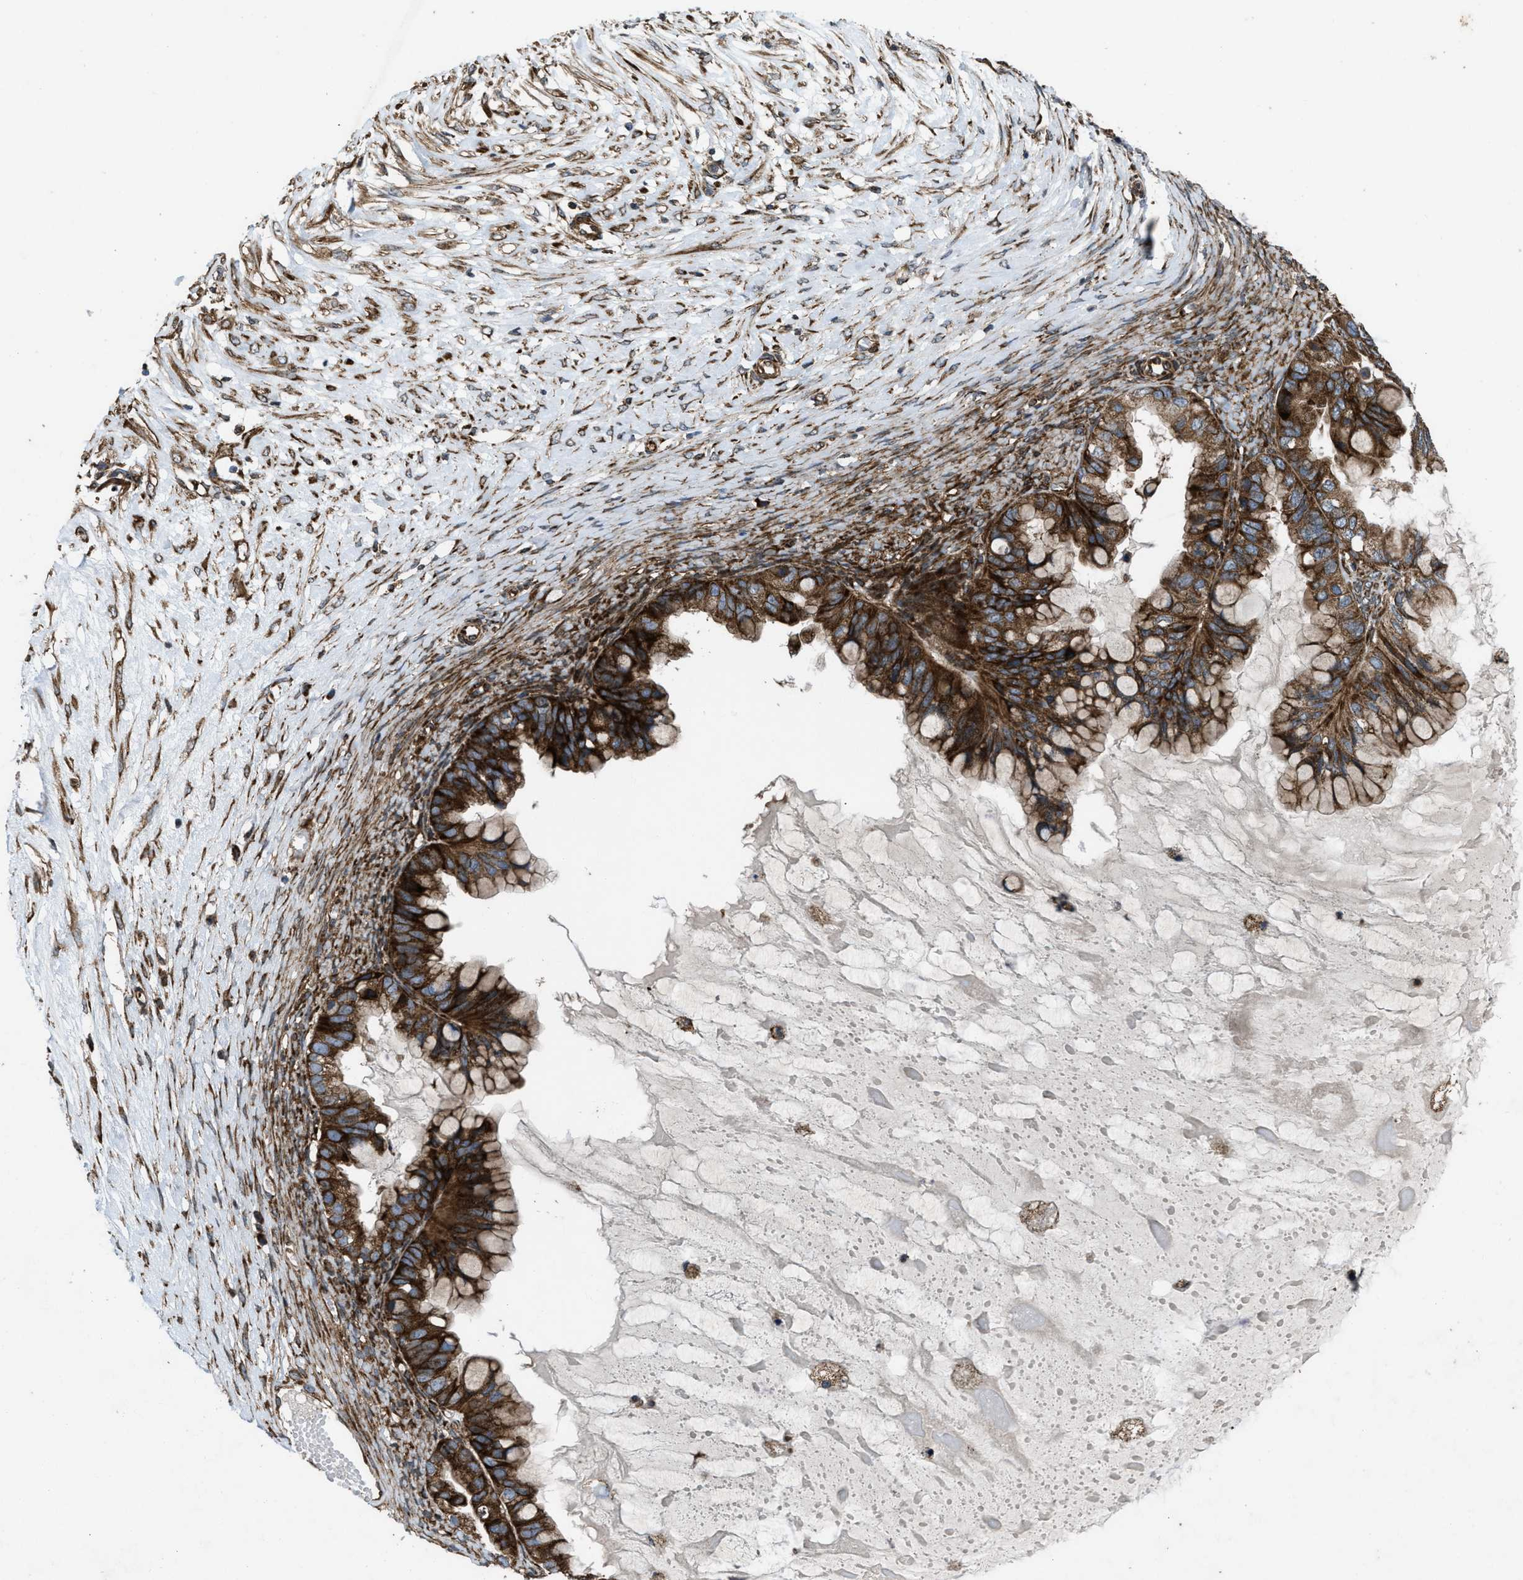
{"staining": {"intensity": "strong", "quantity": ">75%", "location": "cytoplasmic/membranous"}, "tissue": "ovarian cancer", "cell_type": "Tumor cells", "image_type": "cancer", "snomed": [{"axis": "morphology", "description": "Cystadenocarcinoma, mucinous, NOS"}, {"axis": "topography", "description": "Ovary"}], "caption": "Ovarian mucinous cystadenocarcinoma was stained to show a protein in brown. There is high levels of strong cytoplasmic/membranous staining in about >75% of tumor cells.", "gene": "PER3", "patient": {"sex": "female", "age": 80}}